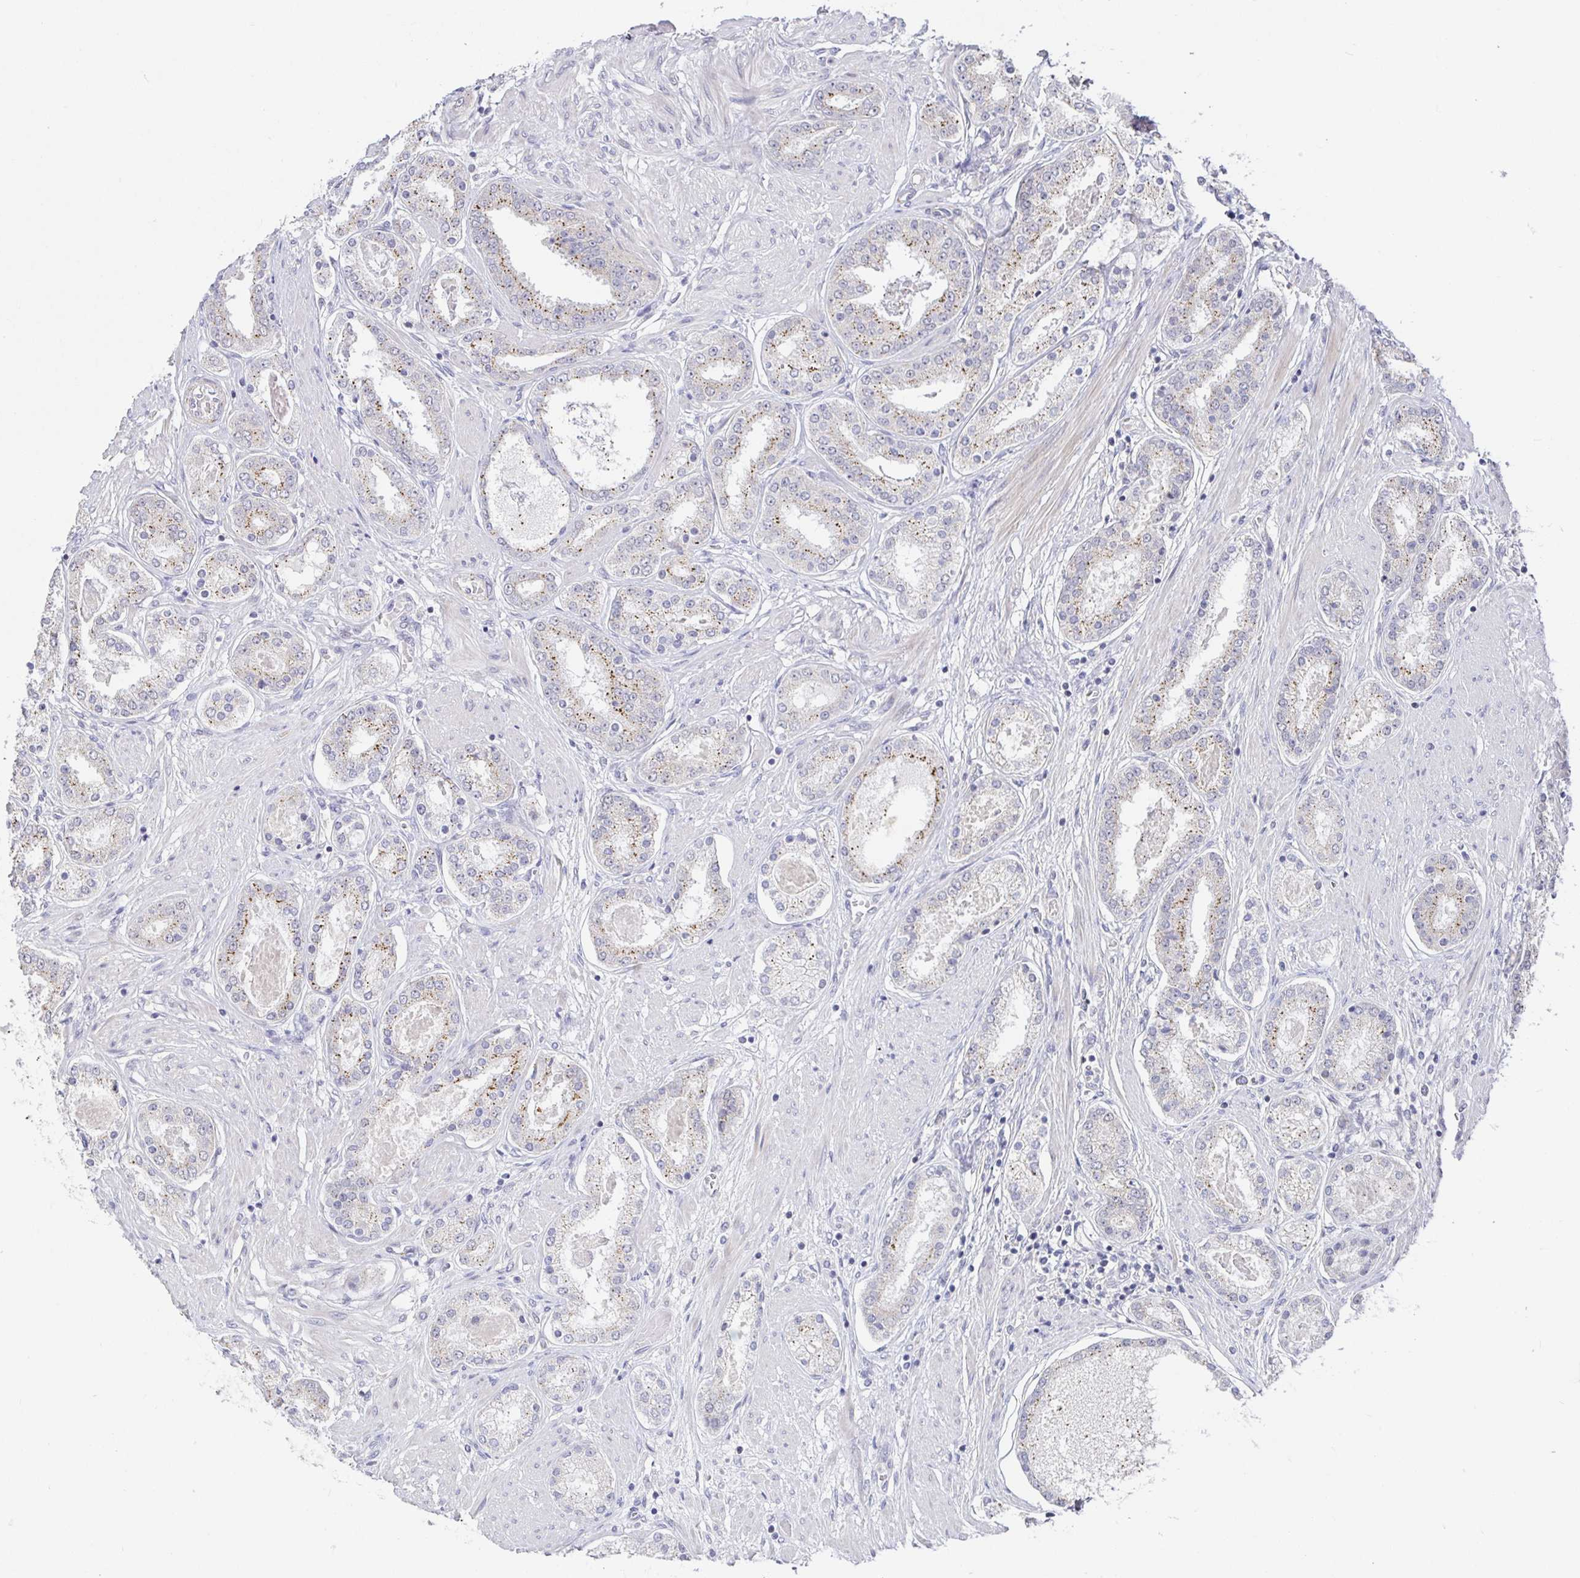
{"staining": {"intensity": "moderate", "quantity": "25%-75%", "location": "cytoplasmic/membranous"}, "tissue": "prostate cancer", "cell_type": "Tumor cells", "image_type": "cancer", "snomed": [{"axis": "morphology", "description": "Adenocarcinoma, High grade"}, {"axis": "topography", "description": "Prostate"}], "caption": "High-grade adenocarcinoma (prostate) stained for a protein shows moderate cytoplasmic/membranous positivity in tumor cells. The protein is shown in brown color, while the nuclei are stained blue.", "gene": "CIT", "patient": {"sex": "male", "age": 63}}